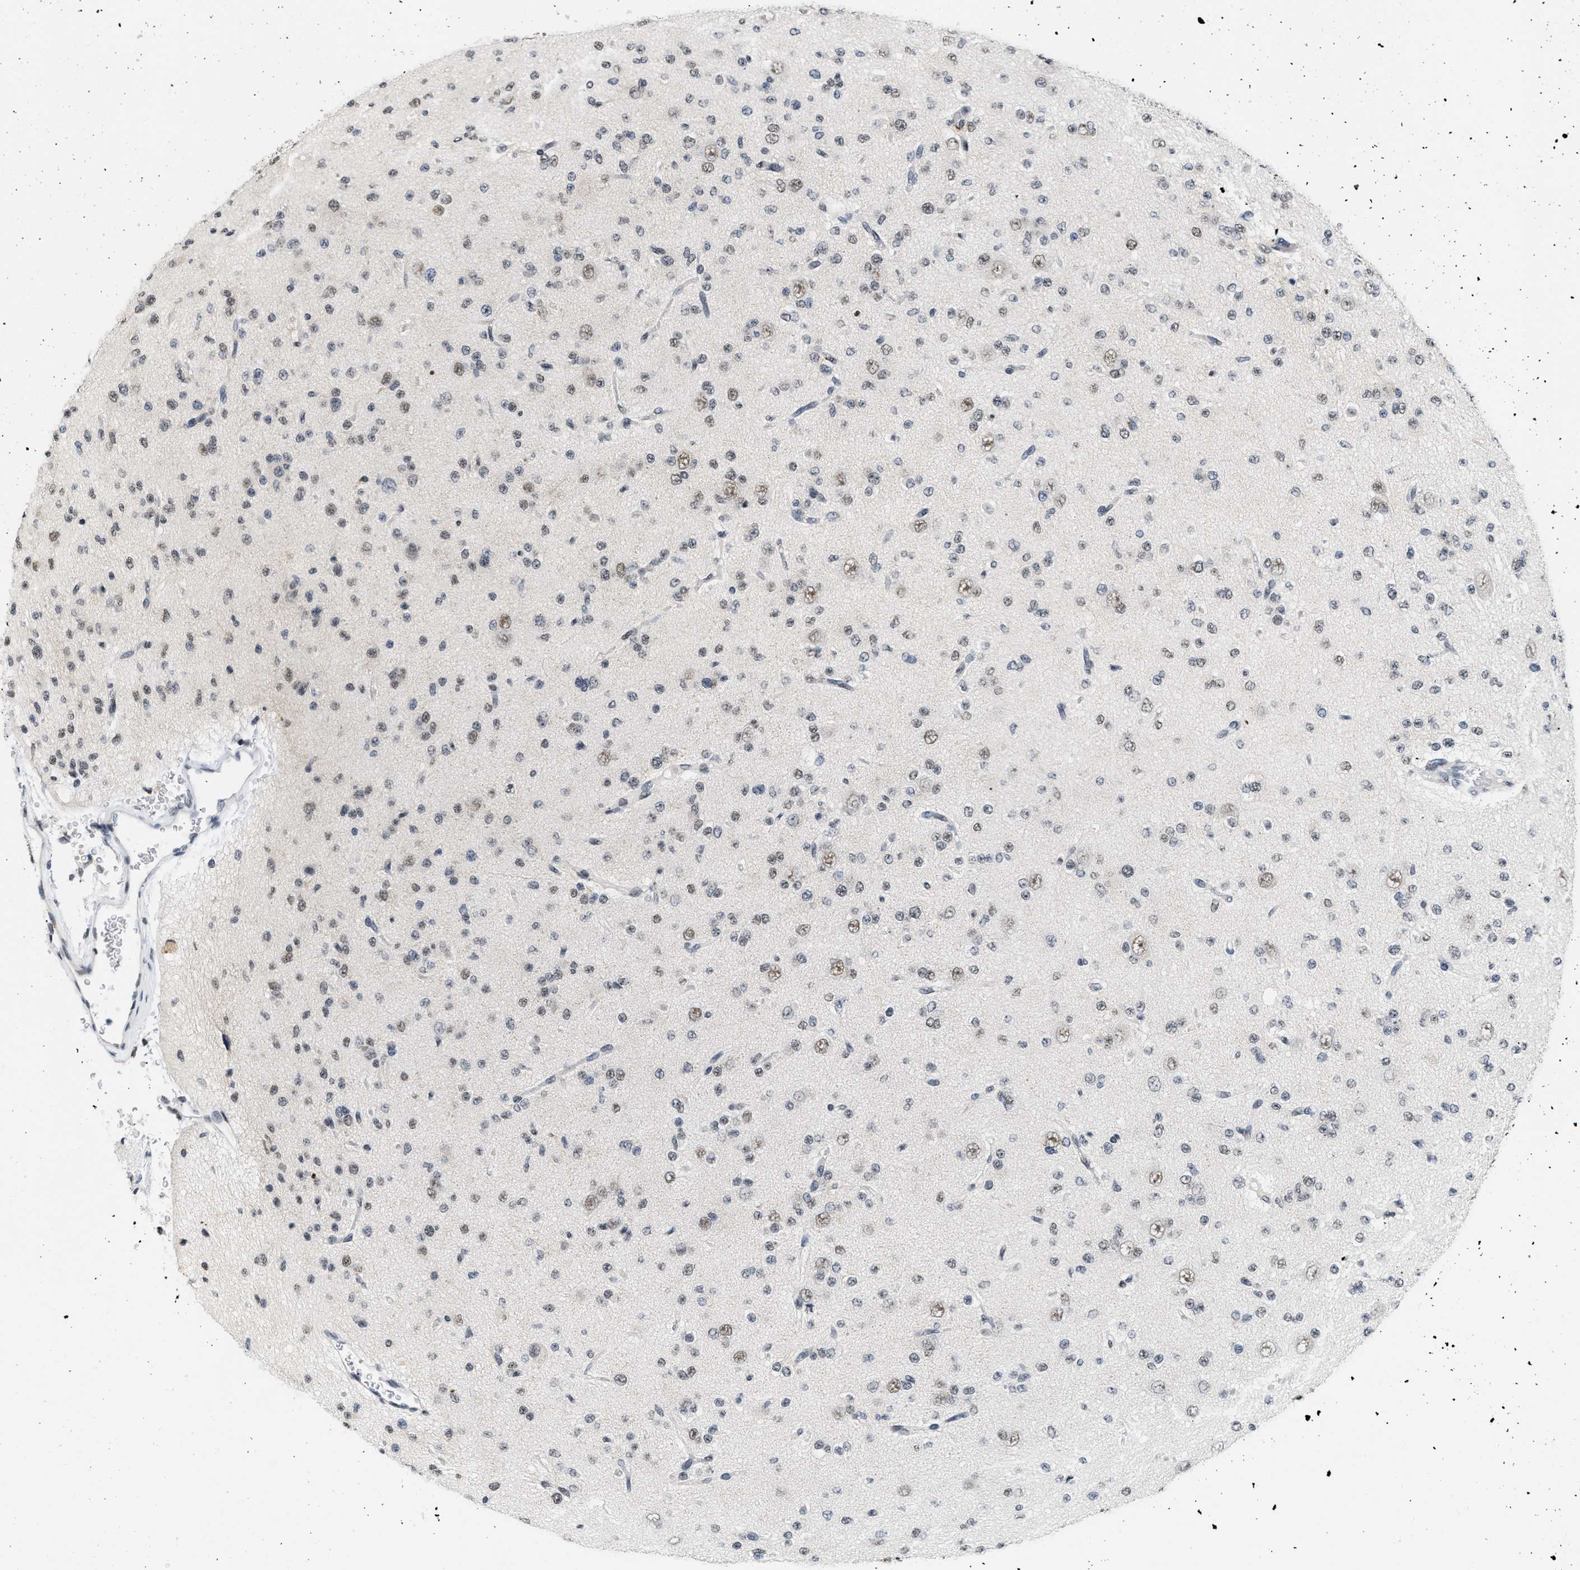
{"staining": {"intensity": "weak", "quantity": "<25%", "location": "nuclear"}, "tissue": "glioma", "cell_type": "Tumor cells", "image_type": "cancer", "snomed": [{"axis": "morphology", "description": "Glioma, malignant, Low grade"}, {"axis": "topography", "description": "Brain"}], "caption": "Immunohistochemistry (IHC) of malignant glioma (low-grade) exhibits no expression in tumor cells.", "gene": "RAF1", "patient": {"sex": "male", "age": 38}}